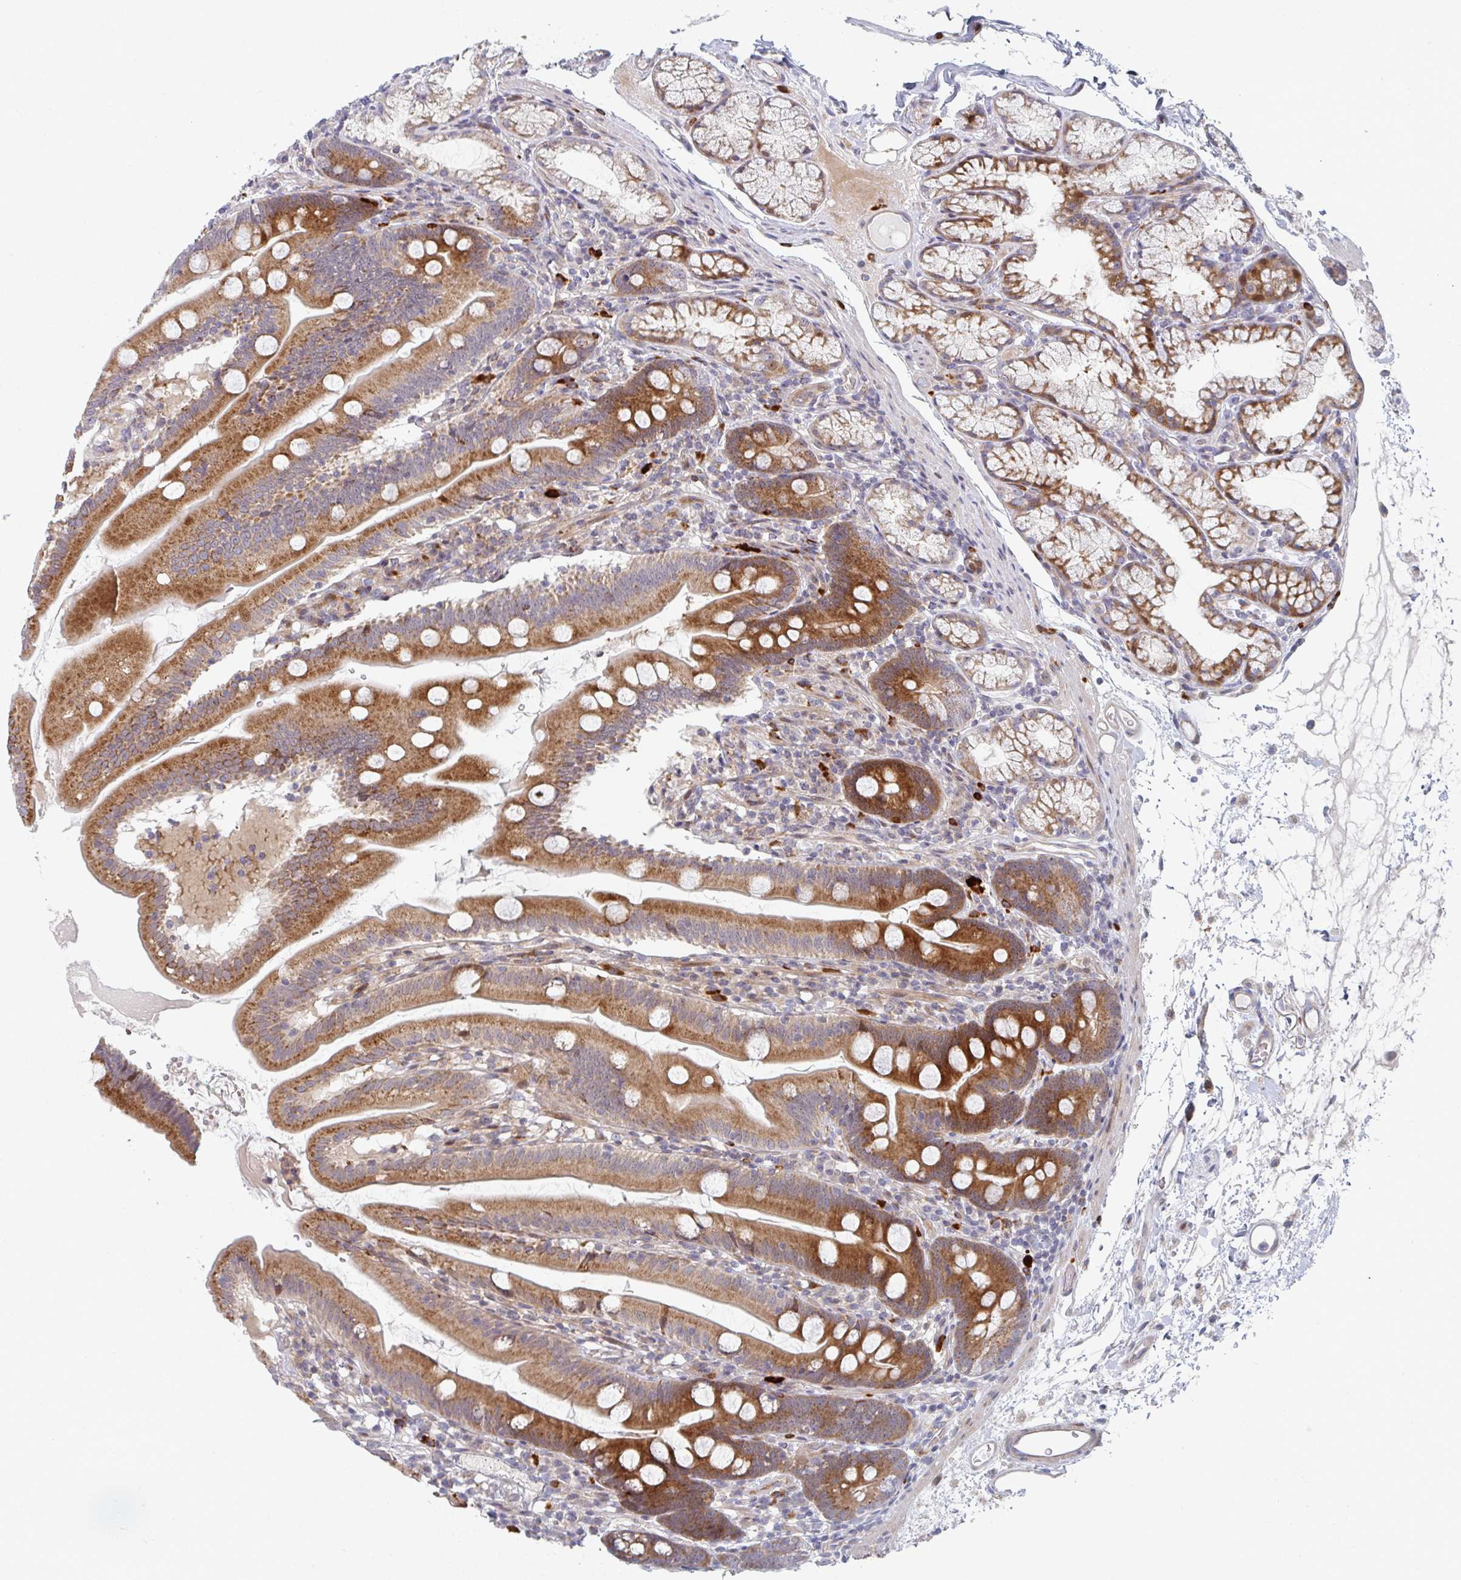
{"staining": {"intensity": "strong", "quantity": ">75%", "location": "cytoplasmic/membranous"}, "tissue": "duodenum", "cell_type": "Glandular cells", "image_type": "normal", "snomed": [{"axis": "morphology", "description": "Normal tissue, NOS"}, {"axis": "topography", "description": "Duodenum"}], "caption": "Immunohistochemistry staining of normal duodenum, which exhibits high levels of strong cytoplasmic/membranous positivity in about >75% of glandular cells indicating strong cytoplasmic/membranous protein expression. The staining was performed using DAB (3,3'-diaminobenzidine) (brown) for protein detection and nuclei were counterstained in hematoxylin (blue).", "gene": "ZNF644", "patient": {"sex": "female", "age": 67}}